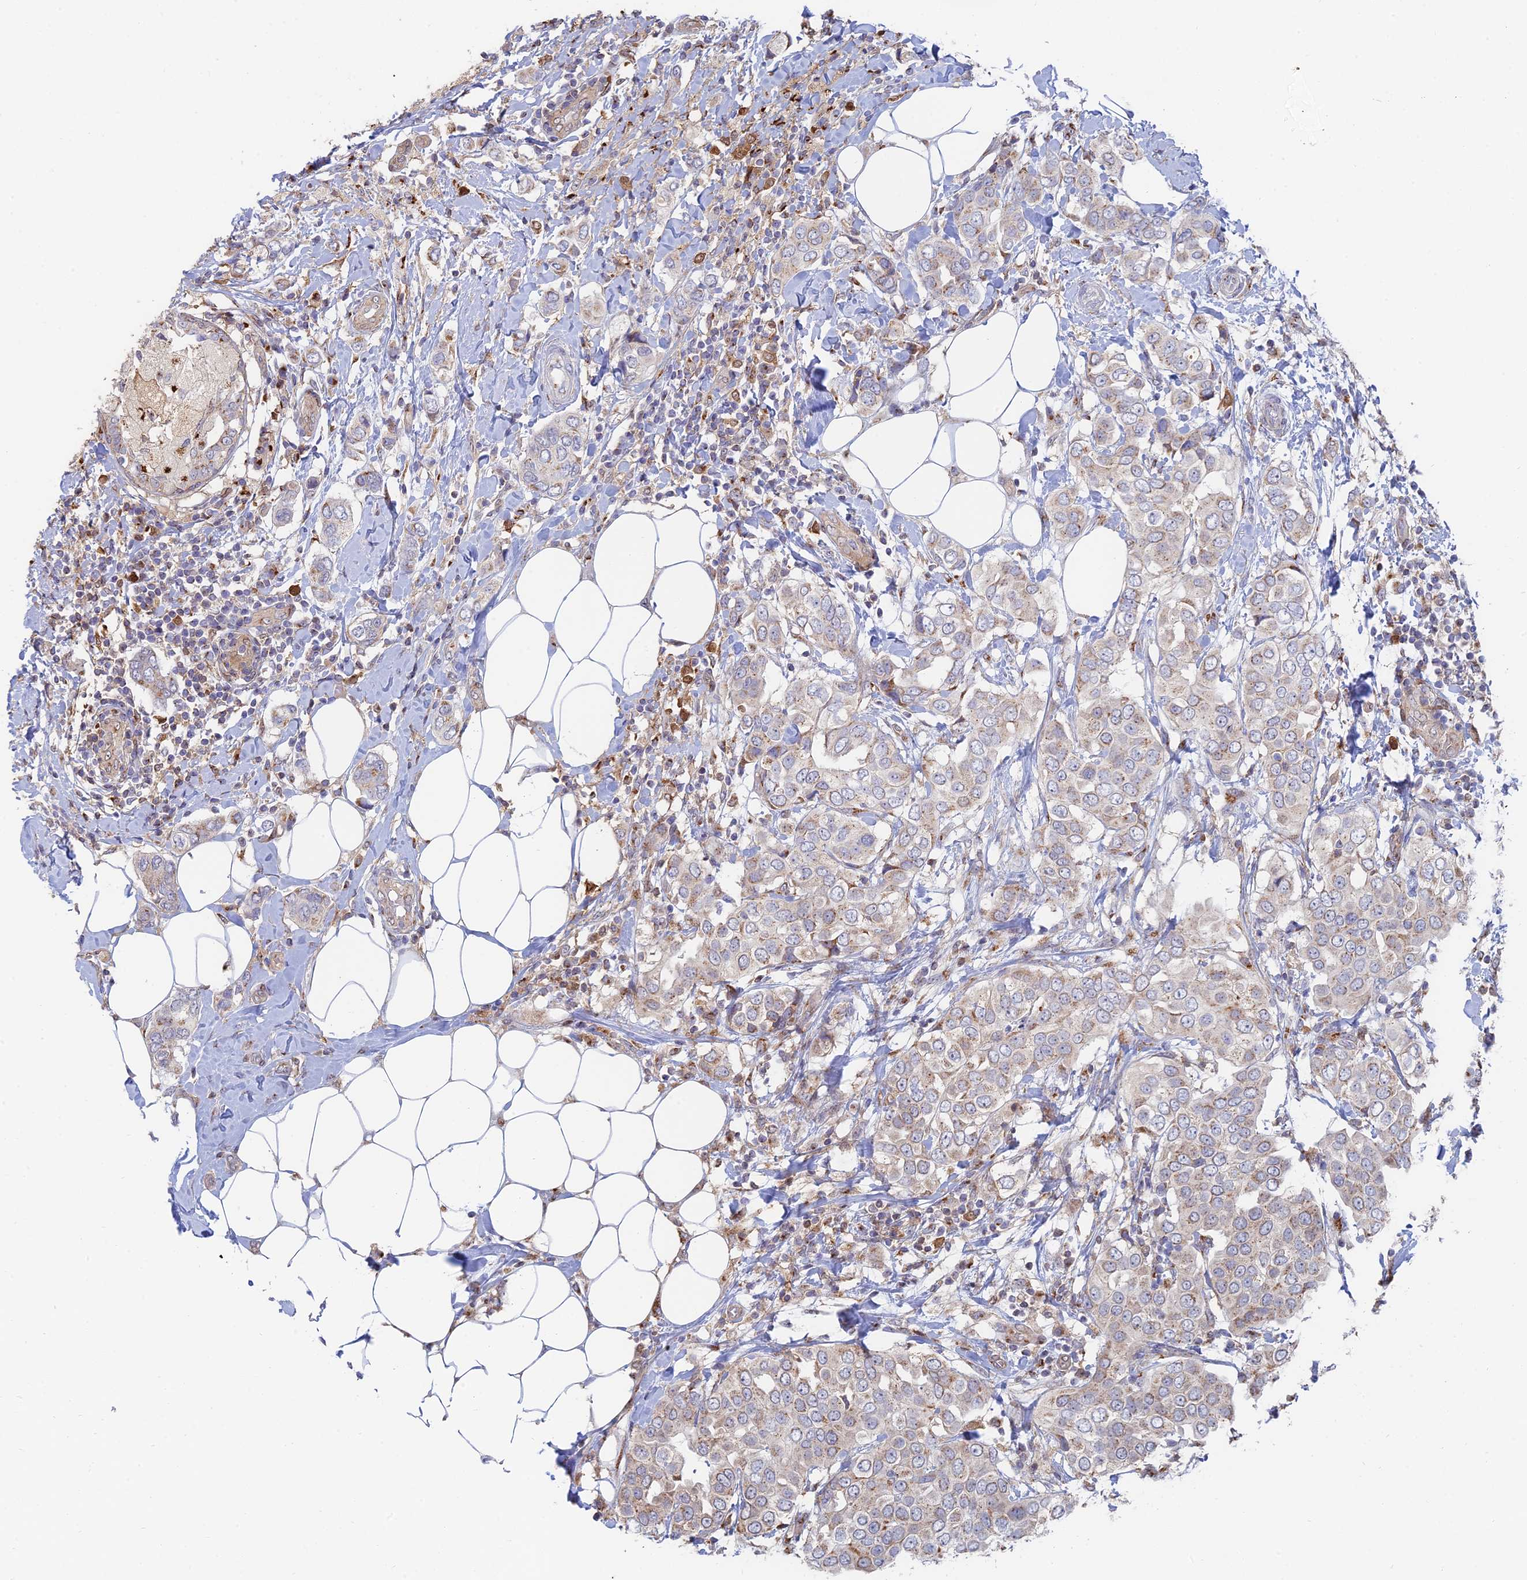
{"staining": {"intensity": "weak", "quantity": "25%-75%", "location": "cytoplasmic/membranous"}, "tissue": "breast cancer", "cell_type": "Tumor cells", "image_type": "cancer", "snomed": [{"axis": "morphology", "description": "Lobular carcinoma"}, {"axis": "topography", "description": "Breast"}], "caption": "Brown immunohistochemical staining in human breast lobular carcinoma demonstrates weak cytoplasmic/membranous expression in about 25%-75% of tumor cells. (DAB (3,3'-diaminobenzidine) IHC with brightfield microscopy, high magnification).", "gene": "HS2ST1", "patient": {"sex": "female", "age": 51}}